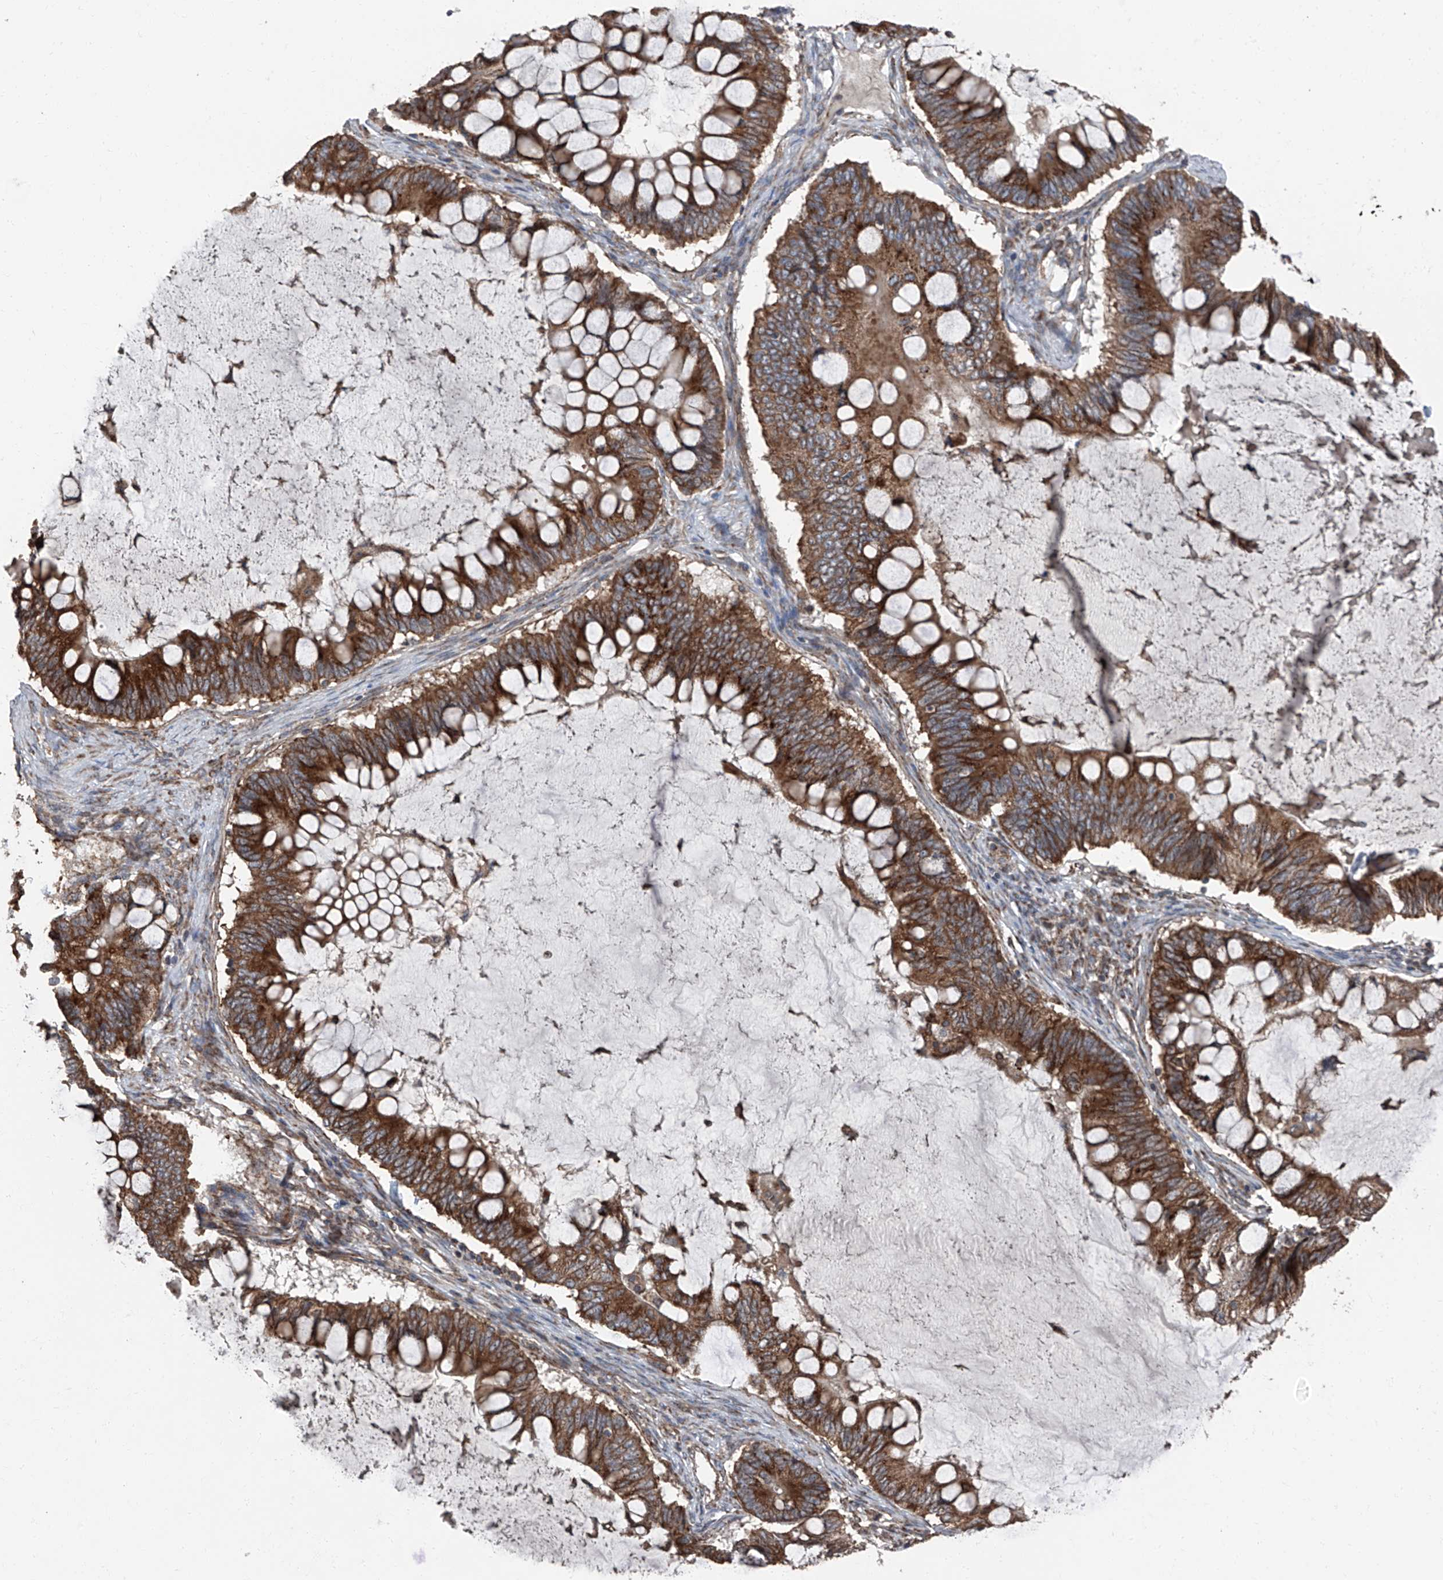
{"staining": {"intensity": "strong", "quantity": ">75%", "location": "cytoplasmic/membranous"}, "tissue": "ovarian cancer", "cell_type": "Tumor cells", "image_type": "cancer", "snomed": [{"axis": "morphology", "description": "Cystadenocarcinoma, mucinous, NOS"}, {"axis": "topography", "description": "Ovary"}], "caption": "Protein expression analysis of ovarian mucinous cystadenocarcinoma reveals strong cytoplasmic/membranous staining in about >75% of tumor cells. Nuclei are stained in blue.", "gene": "LIMK1", "patient": {"sex": "female", "age": 61}}